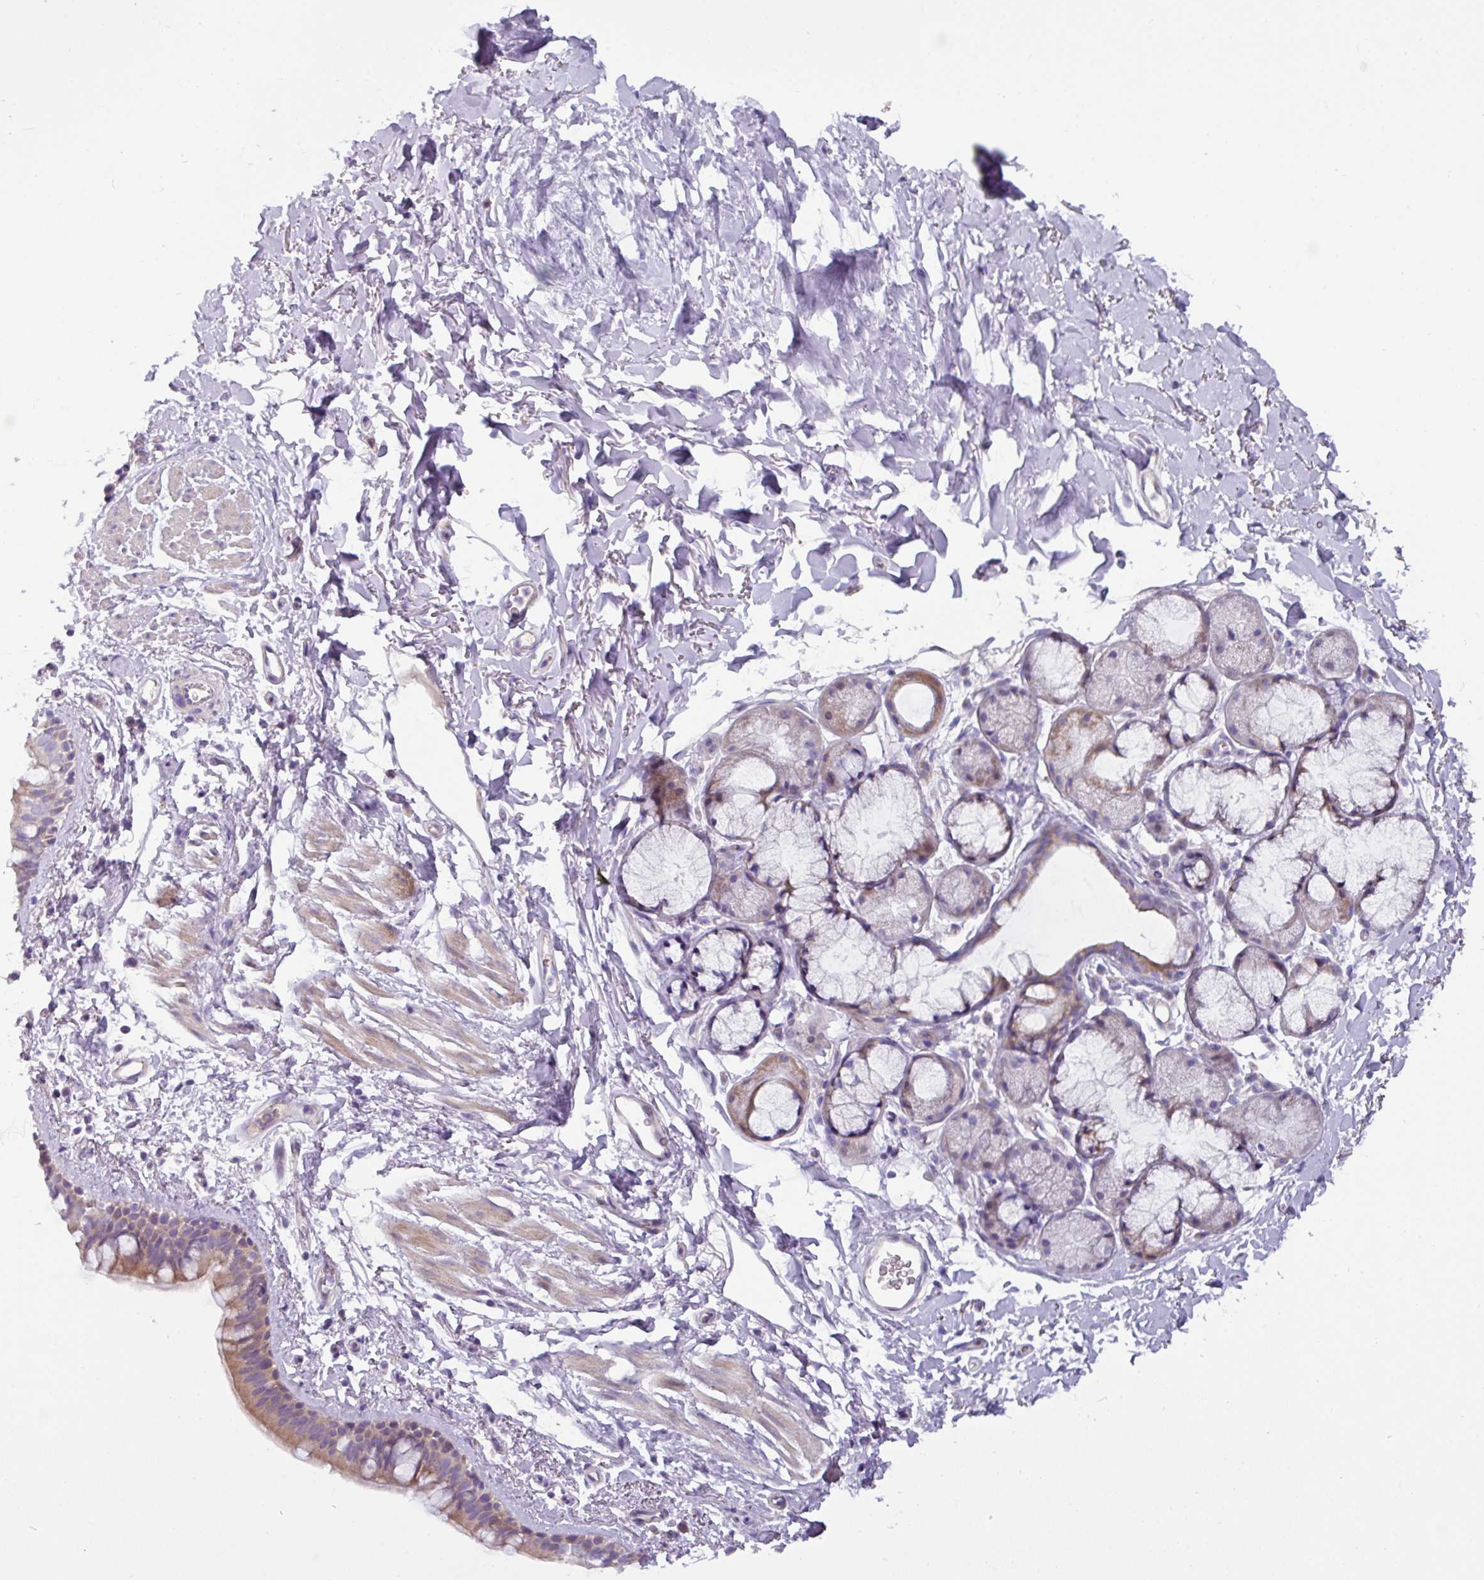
{"staining": {"intensity": "moderate", "quantity": ">75%", "location": "cytoplasmic/membranous"}, "tissue": "bronchus", "cell_type": "Respiratory epithelial cells", "image_type": "normal", "snomed": [{"axis": "morphology", "description": "Normal tissue, NOS"}, {"axis": "morphology", "description": "Squamous cell carcinoma, NOS"}, {"axis": "topography", "description": "Bronchus"}, {"axis": "topography", "description": "Lung"}], "caption": "Protein staining of normal bronchus demonstrates moderate cytoplasmic/membranous expression in approximately >75% of respiratory epithelial cells. (Stains: DAB in brown, nuclei in blue, Microscopy: brightfield microscopy at high magnification).", "gene": "RGS16", "patient": {"sex": "female", "age": 70}}